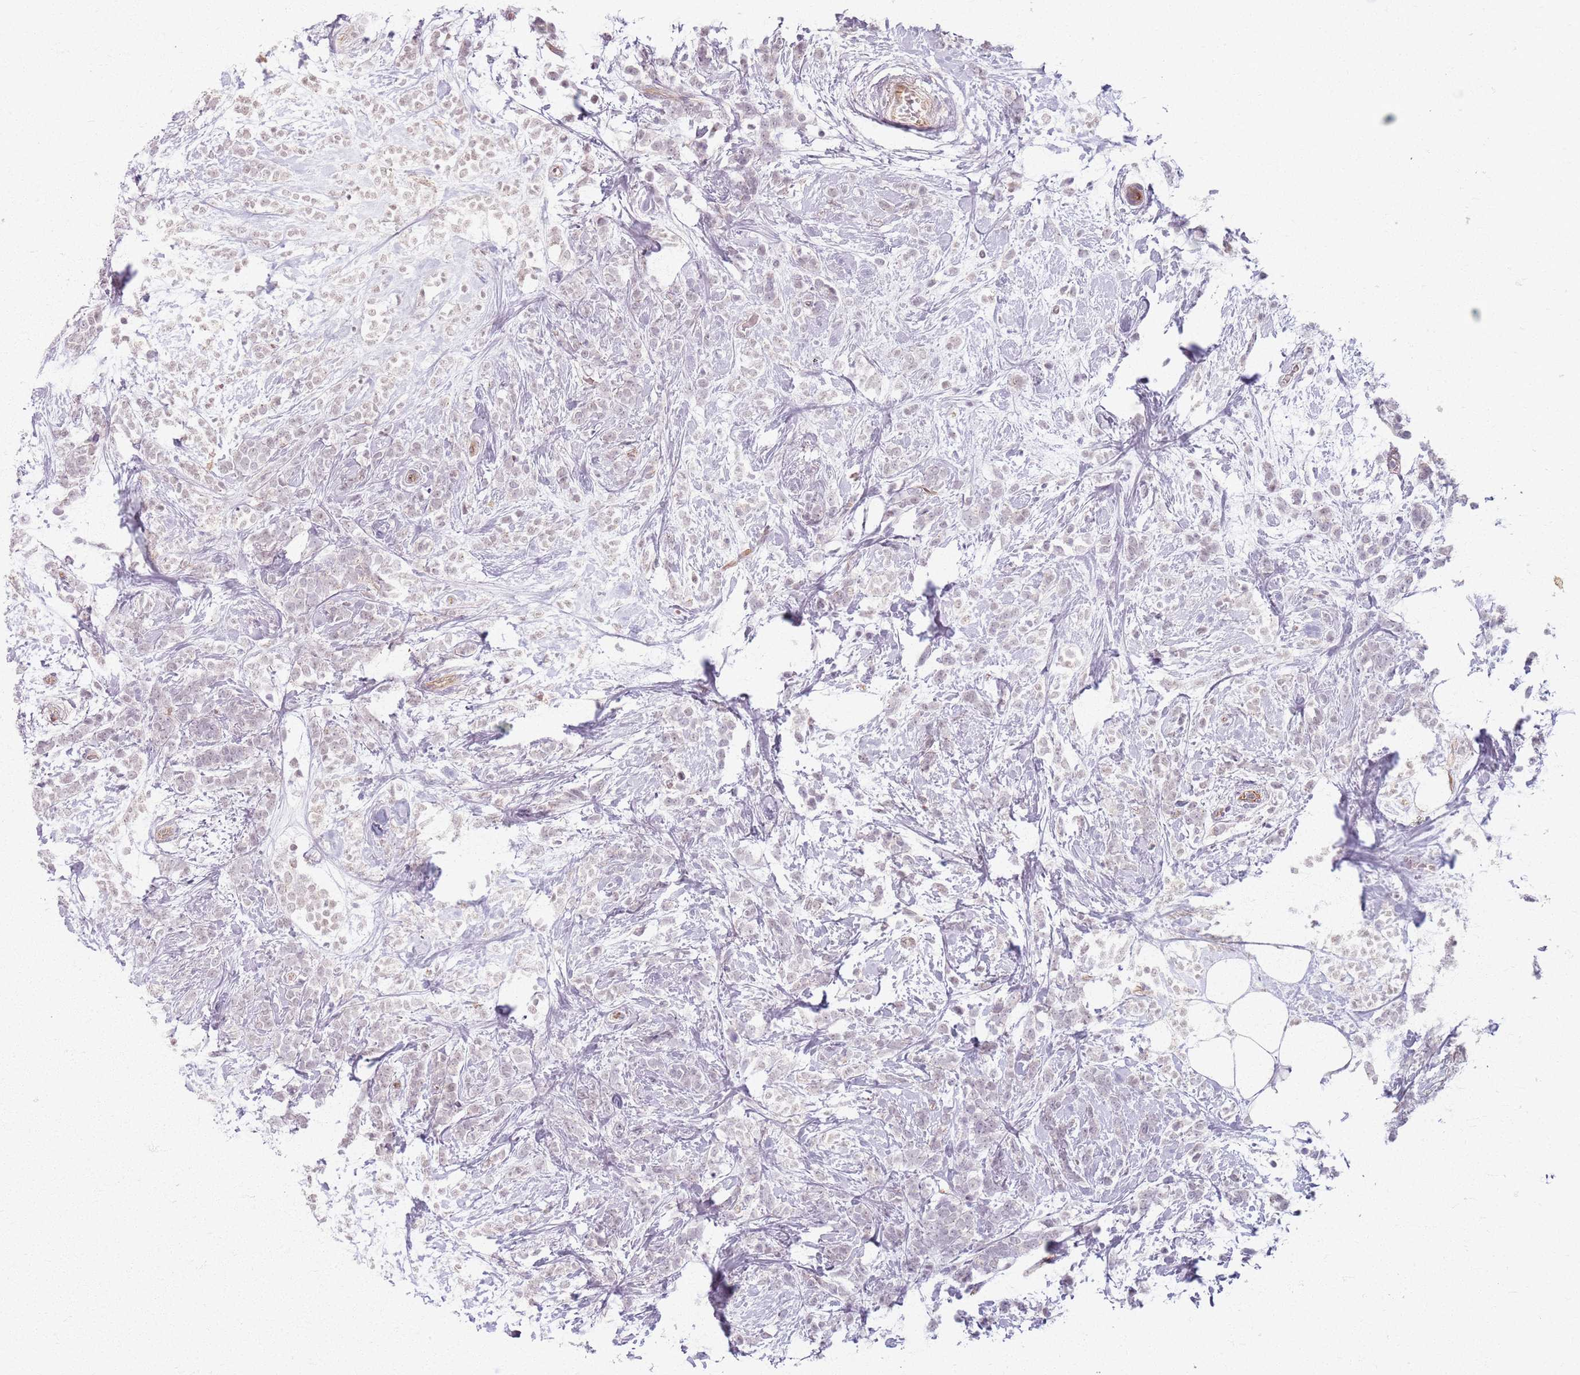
{"staining": {"intensity": "weak", "quantity": "<25%", "location": "nuclear"}, "tissue": "breast cancer", "cell_type": "Tumor cells", "image_type": "cancer", "snomed": [{"axis": "morphology", "description": "Lobular carcinoma"}, {"axis": "topography", "description": "Breast"}], "caption": "DAB immunohistochemical staining of human breast cancer demonstrates no significant staining in tumor cells. (Immunohistochemistry, brightfield microscopy, high magnification).", "gene": "KCNA5", "patient": {"sex": "female", "age": 58}}